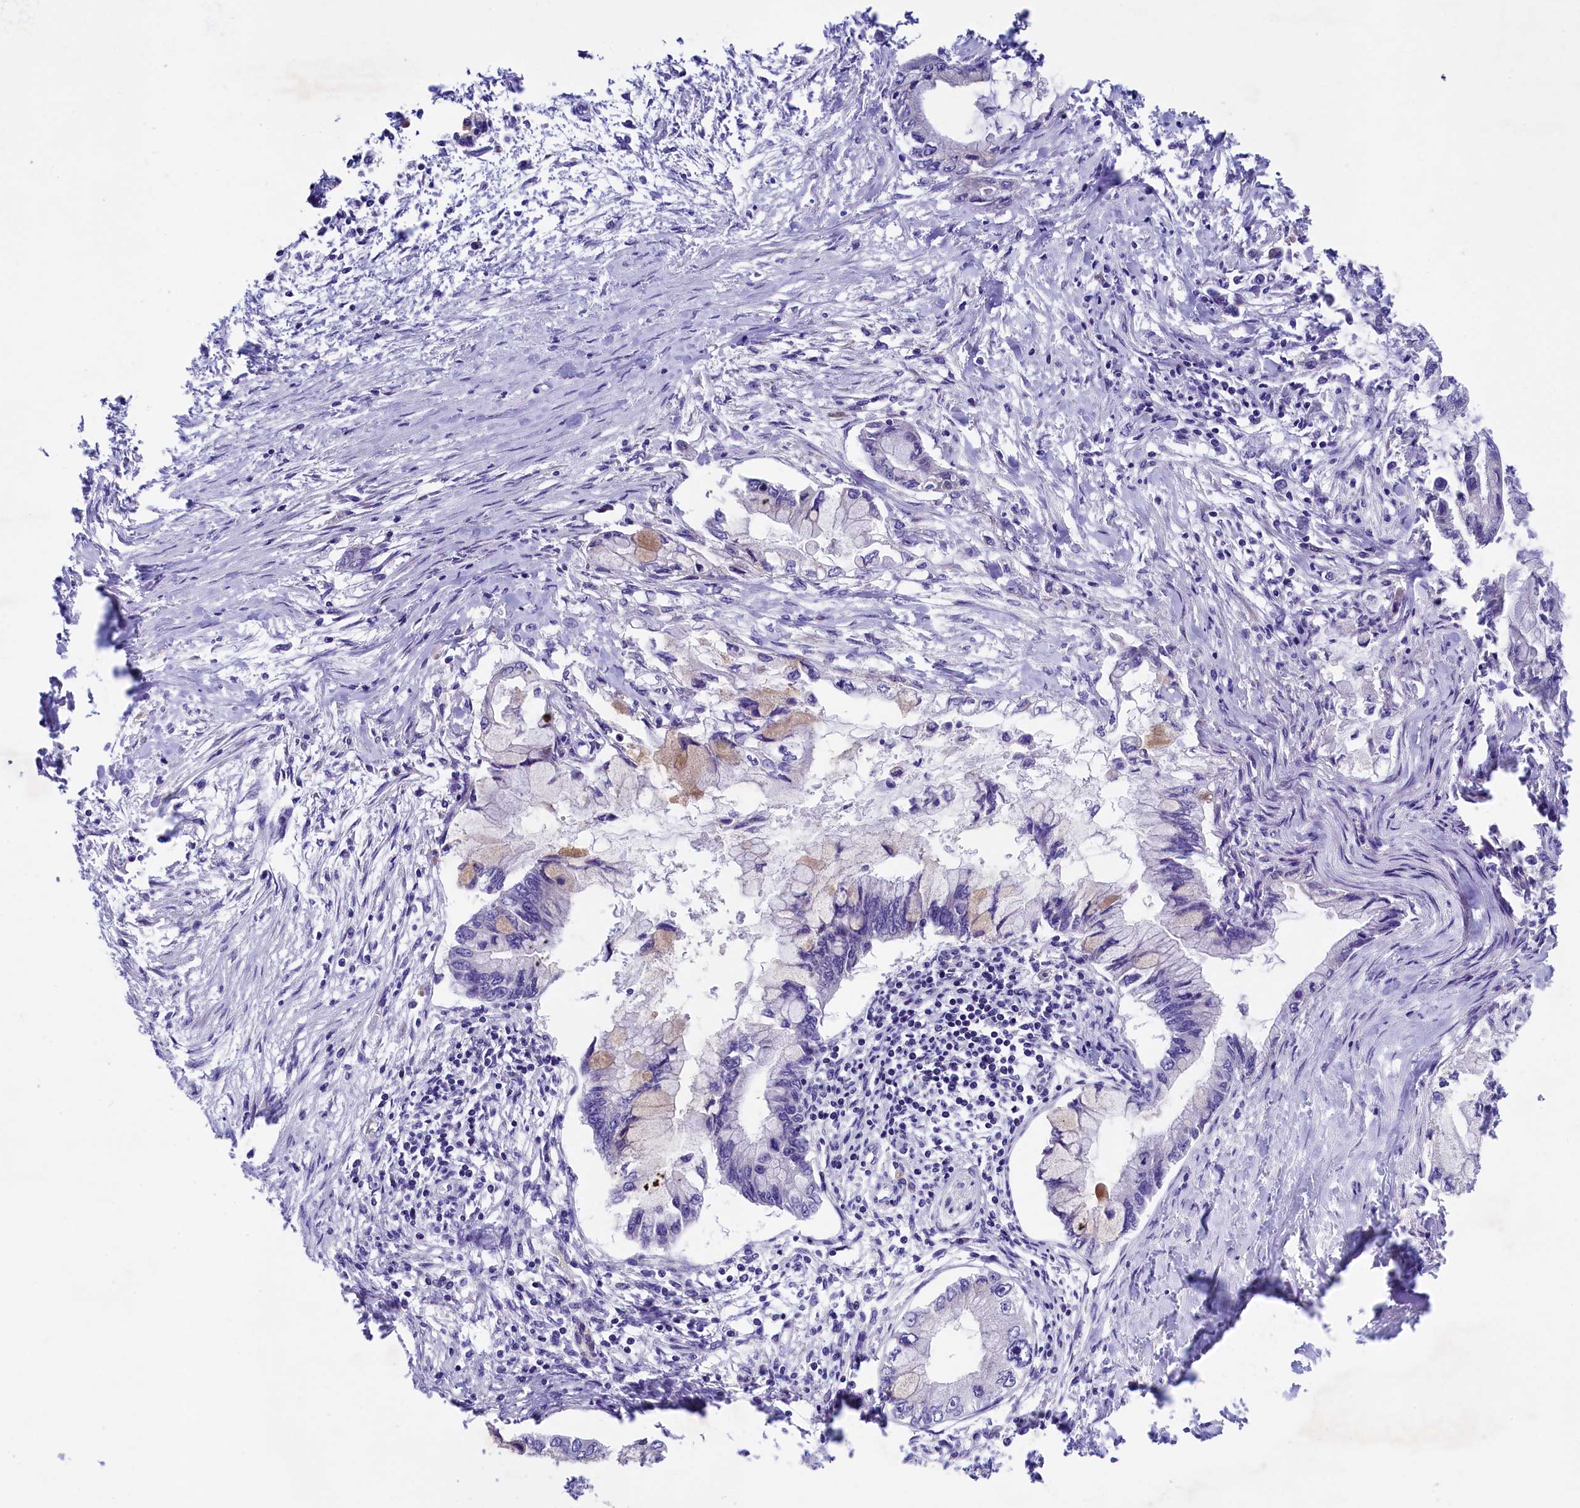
{"staining": {"intensity": "negative", "quantity": "none", "location": "none"}, "tissue": "pancreatic cancer", "cell_type": "Tumor cells", "image_type": "cancer", "snomed": [{"axis": "morphology", "description": "Adenocarcinoma, NOS"}, {"axis": "topography", "description": "Pancreas"}], "caption": "There is no significant staining in tumor cells of pancreatic cancer. (DAB immunohistochemistry (IHC) with hematoxylin counter stain).", "gene": "GPR108", "patient": {"sex": "male", "age": 48}}